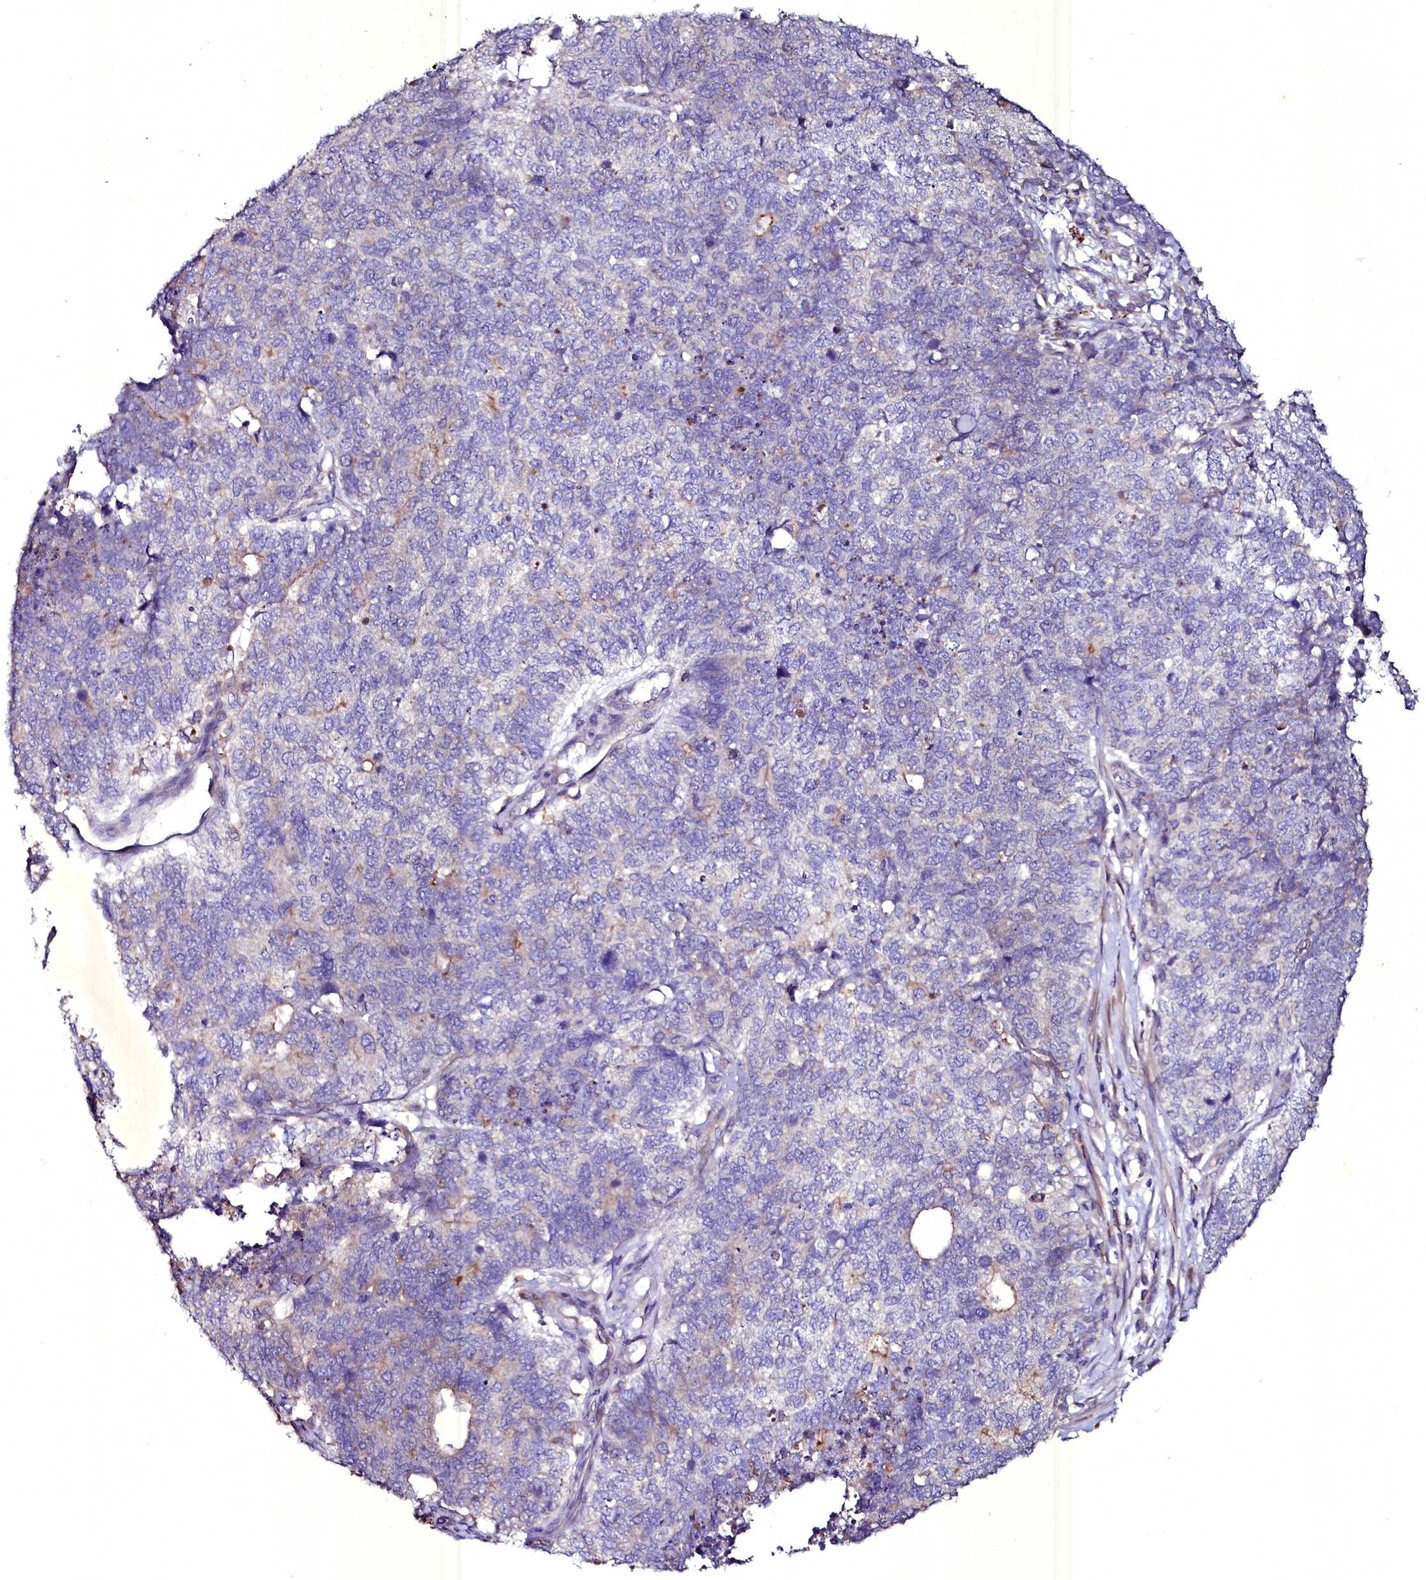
{"staining": {"intensity": "negative", "quantity": "none", "location": "none"}, "tissue": "cervical cancer", "cell_type": "Tumor cells", "image_type": "cancer", "snomed": [{"axis": "morphology", "description": "Squamous cell carcinoma, NOS"}, {"axis": "topography", "description": "Cervix"}], "caption": "A high-resolution photomicrograph shows IHC staining of cervical cancer, which shows no significant staining in tumor cells.", "gene": "SELENOT", "patient": {"sex": "female", "age": 63}}